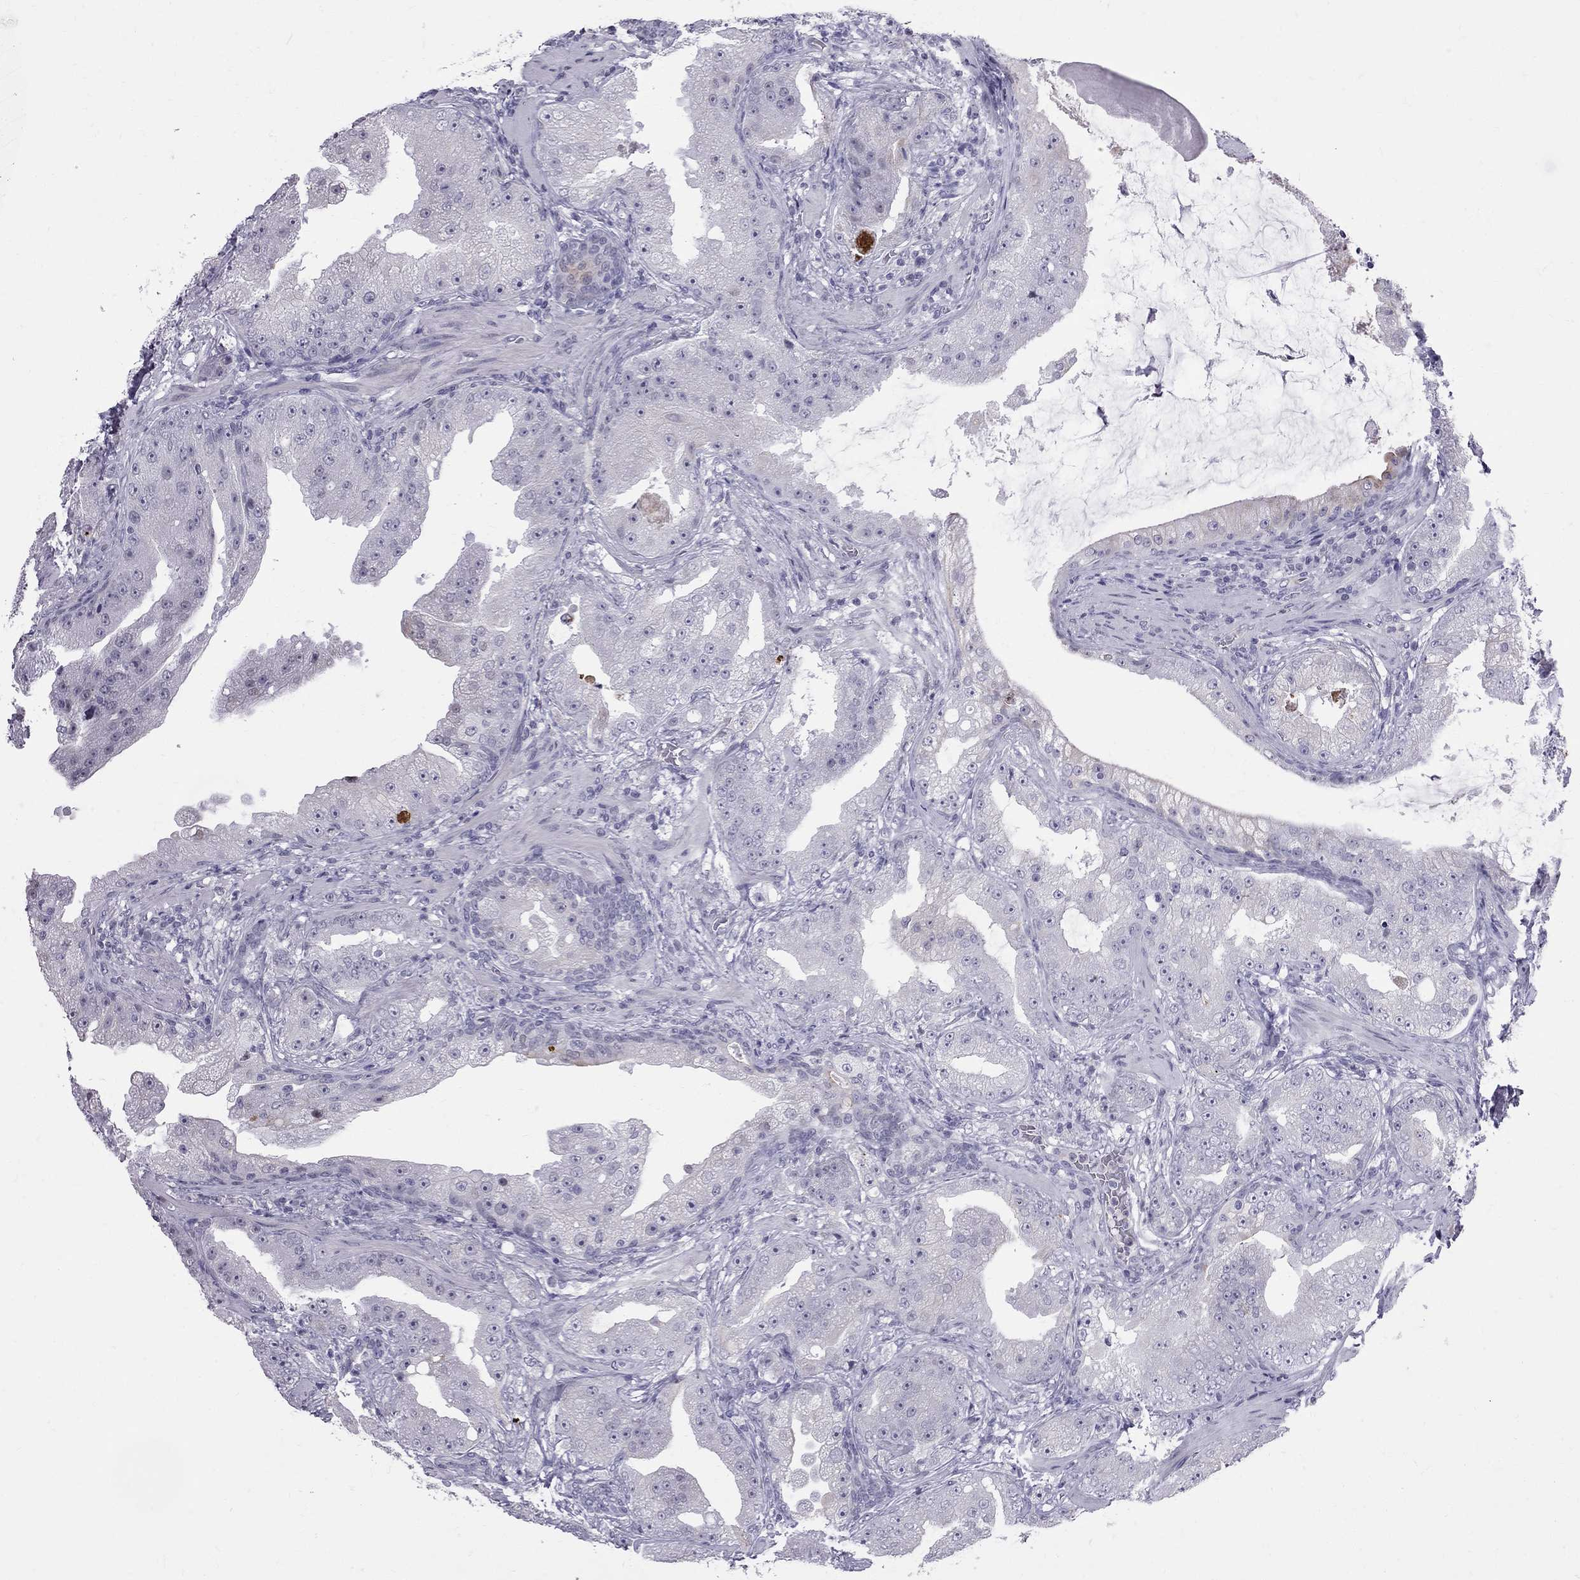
{"staining": {"intensity": "weak", "quantity": "<25%", "location": "cytoplasmic/membranous"}, "tissue": "prostate cancer", "cell_type": "Tumor cells", "image_type": "cancer", "snomed": [{"axis": "morphology", "description": "Adenocarcinoma, Low grade"}, {"axis": "topography", "description": "Prostate"}], "caption": "Tumor cells show no significant protein staining in prostate cancer.", "gene": "MUC15", "patient": {"sex": "male", "age": 62}}